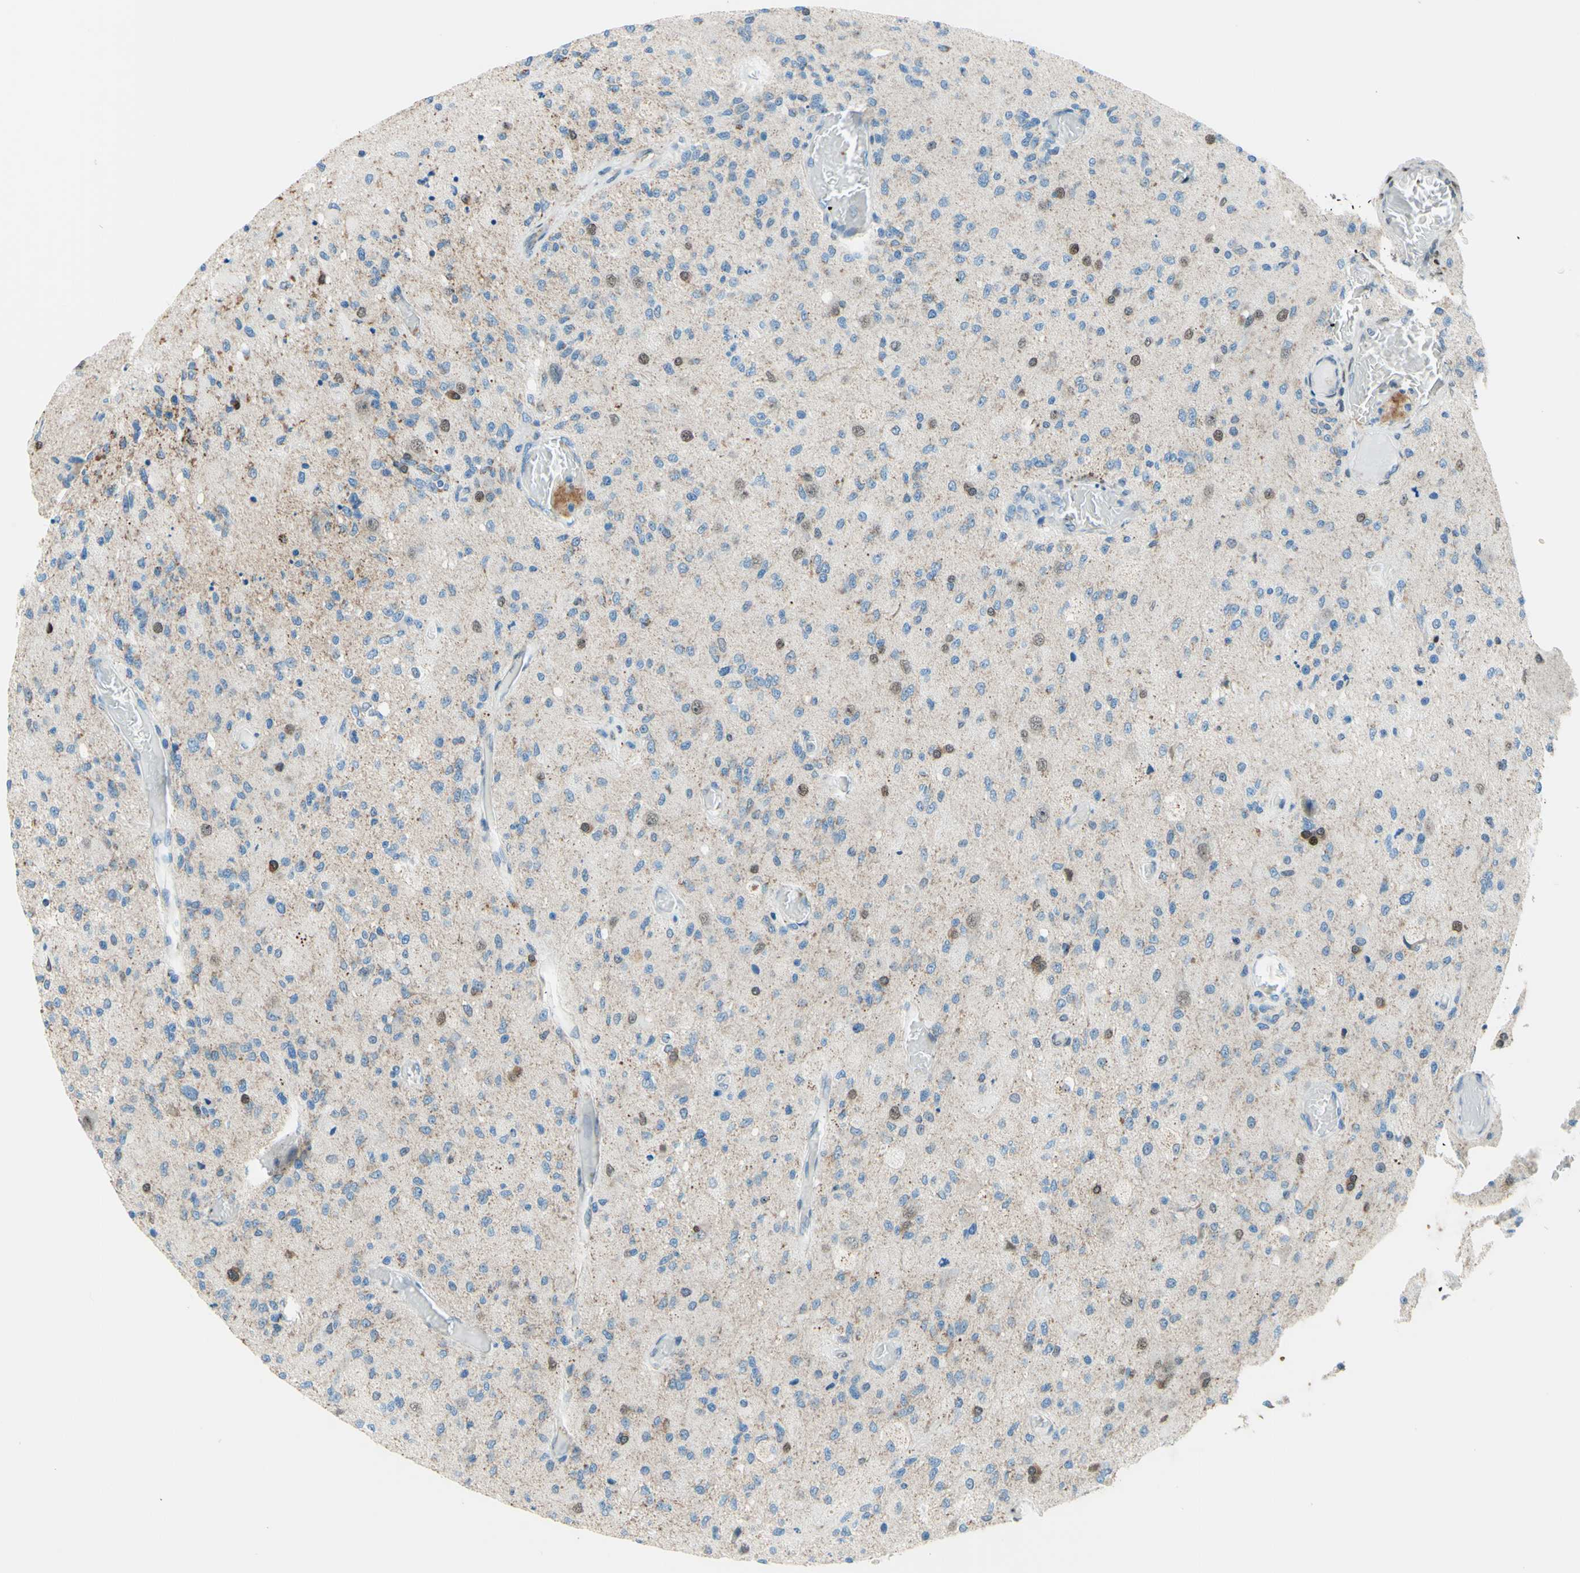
{"staining": {"intensity": "weak", "quantity": ">75%", "location": "cytoplasmic/membranous,nuclear"}, "tissue": "glioma", "cell_type": "Tumor cells", "image_type": "cancer", "snomed": [{"axis": "morphology", "description": "Normal tissue, NOS"}, {"axis": "morphology", "description": "Glioma, malignant, High grade"}, {"axis": "topography", "description": "Cerebral cortex"}], "caption": "Weak cytoplasmic/membranous and nuclear expression is seen in about >75% of tumor cells in malignant glioma (high-grade).", "gene": "CBX7", "patient": {"sex": "male", "age": 77}}